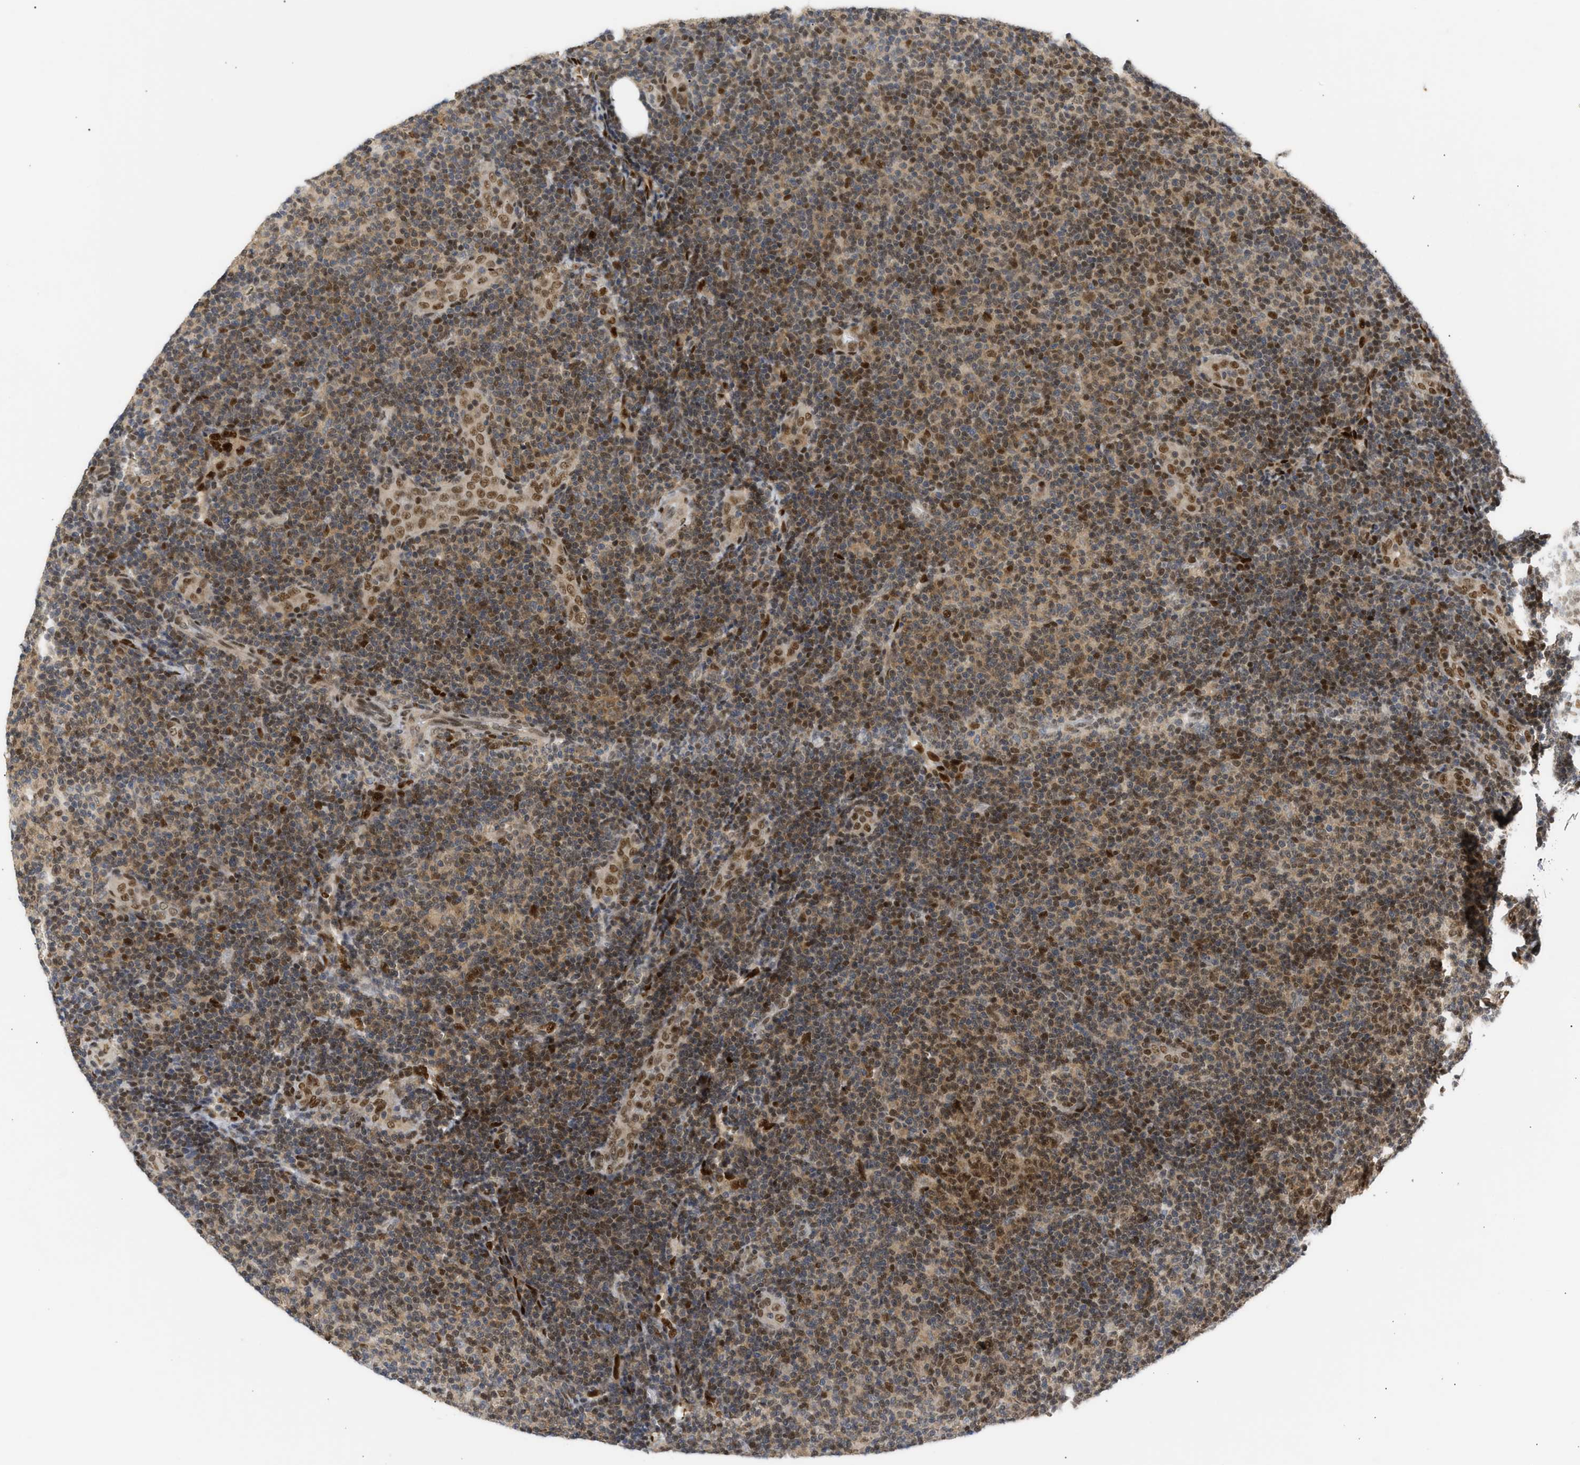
{"staining": {"intensity": "moderate", "quantity": ">75%", "location": "nuclear"}, "tissue": "lymphoma", "cell_type": "Tumor cells", "image_type": "cancer", "snomed": [{"axis": "morphology", "description": "Malignant lymphoma, non-Hodgkin's type, Low grade"}, {"axis": "topography", "description": "Lymph node"}], "caption": "Lymphoma tissue exhibits moderate nuclear positivity in about >75% of tumor cells", "gene": "SSBP2", "patient": {"sex": "male", "age": 83}}